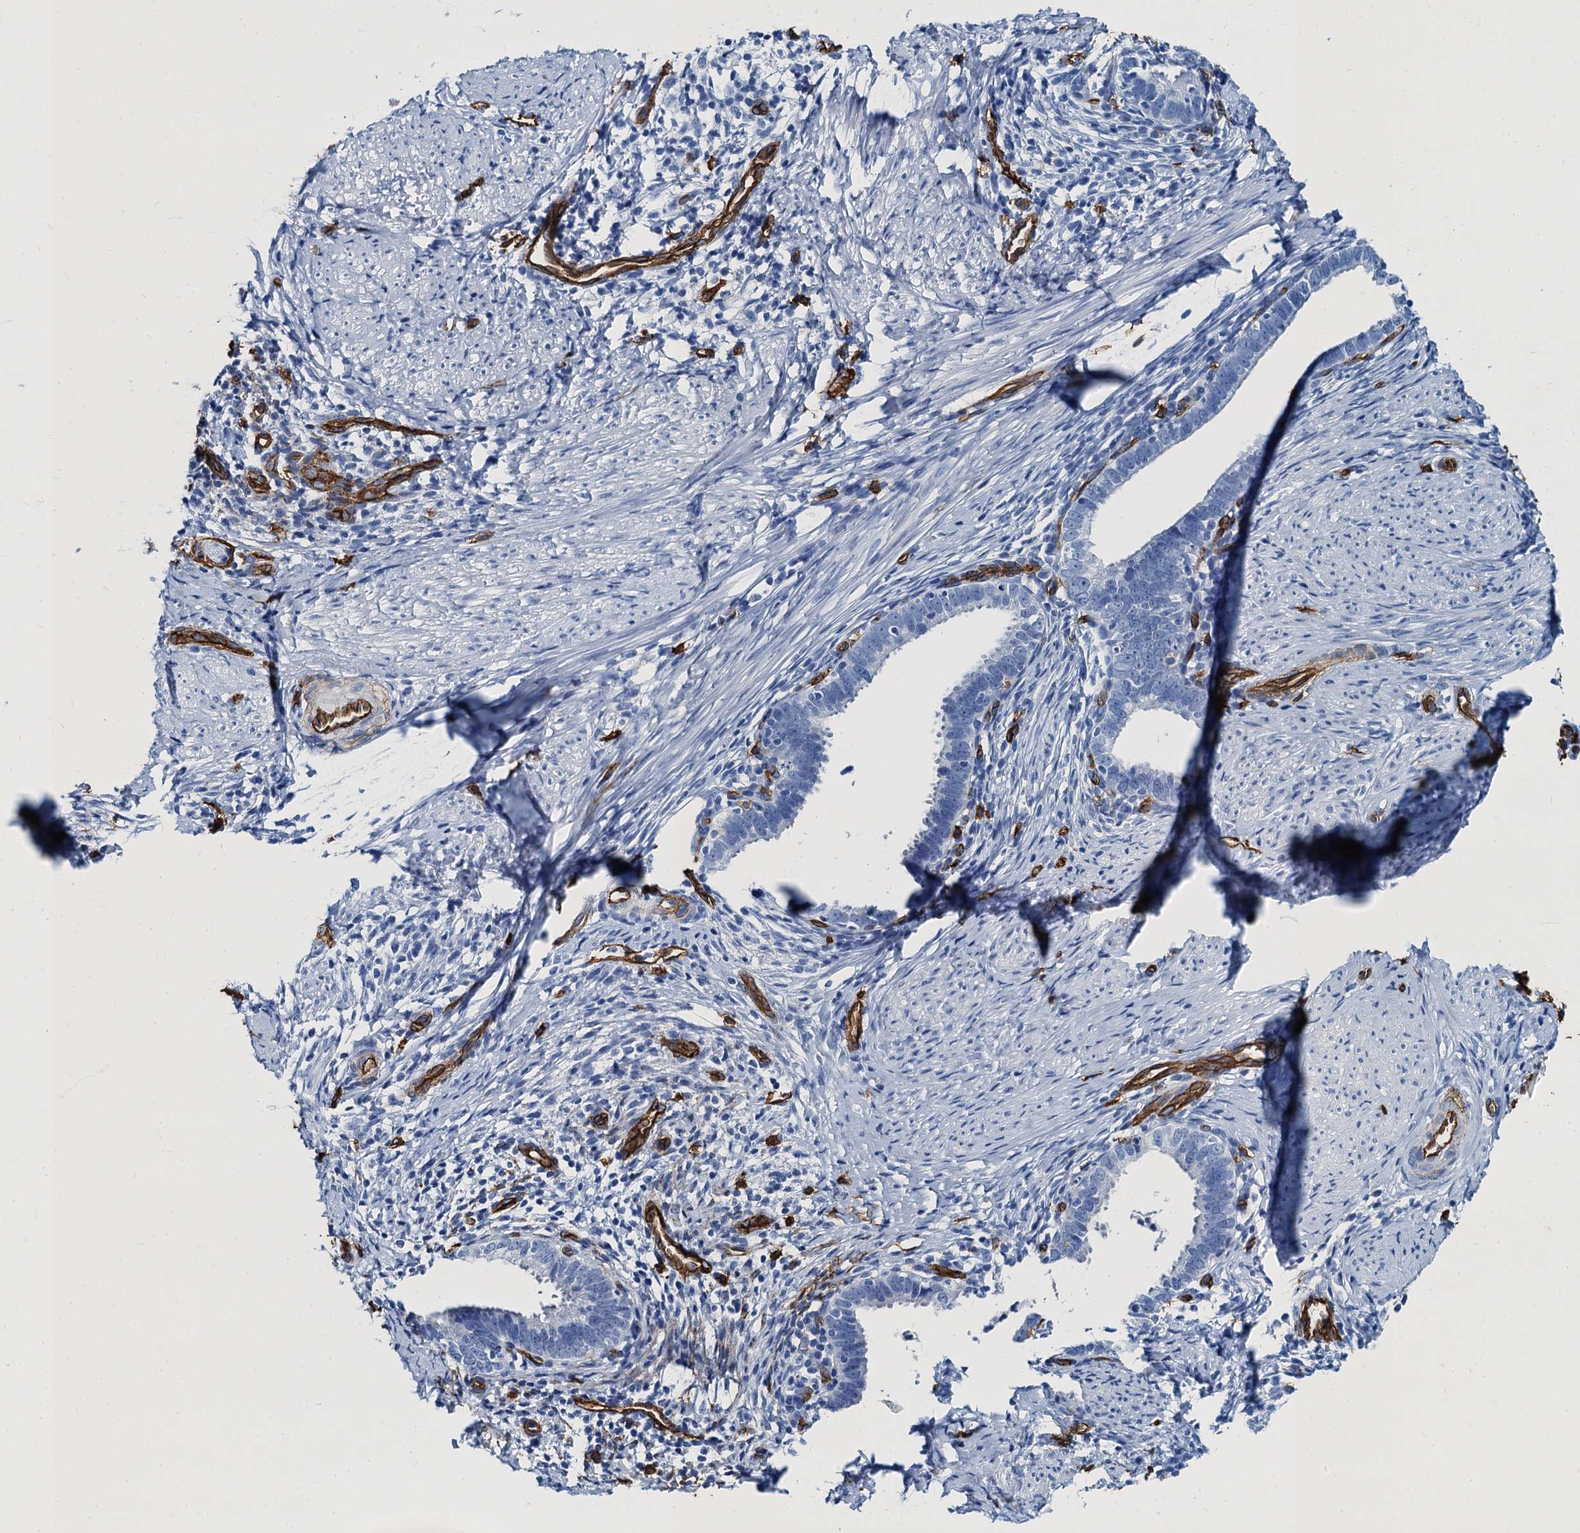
{"staining": {"intensity": "negative", "quantity": "none", "location": "none"}, "tissue": "cervical cancer", "cell_type": "Tumor cells", "image_type": "cancer", "snomed": [{"axis": "morphology", "description": "Adenocarcinoma, NOS"}, {"axis": "topography", "description": "Cervix"}], "caption": "Image shows no protein expression in tumor cells of cervical cancer (adenocarcinoma) tissue.", "gene": "CAVIN2", "patient": {"sex": "female", "age": 36}}